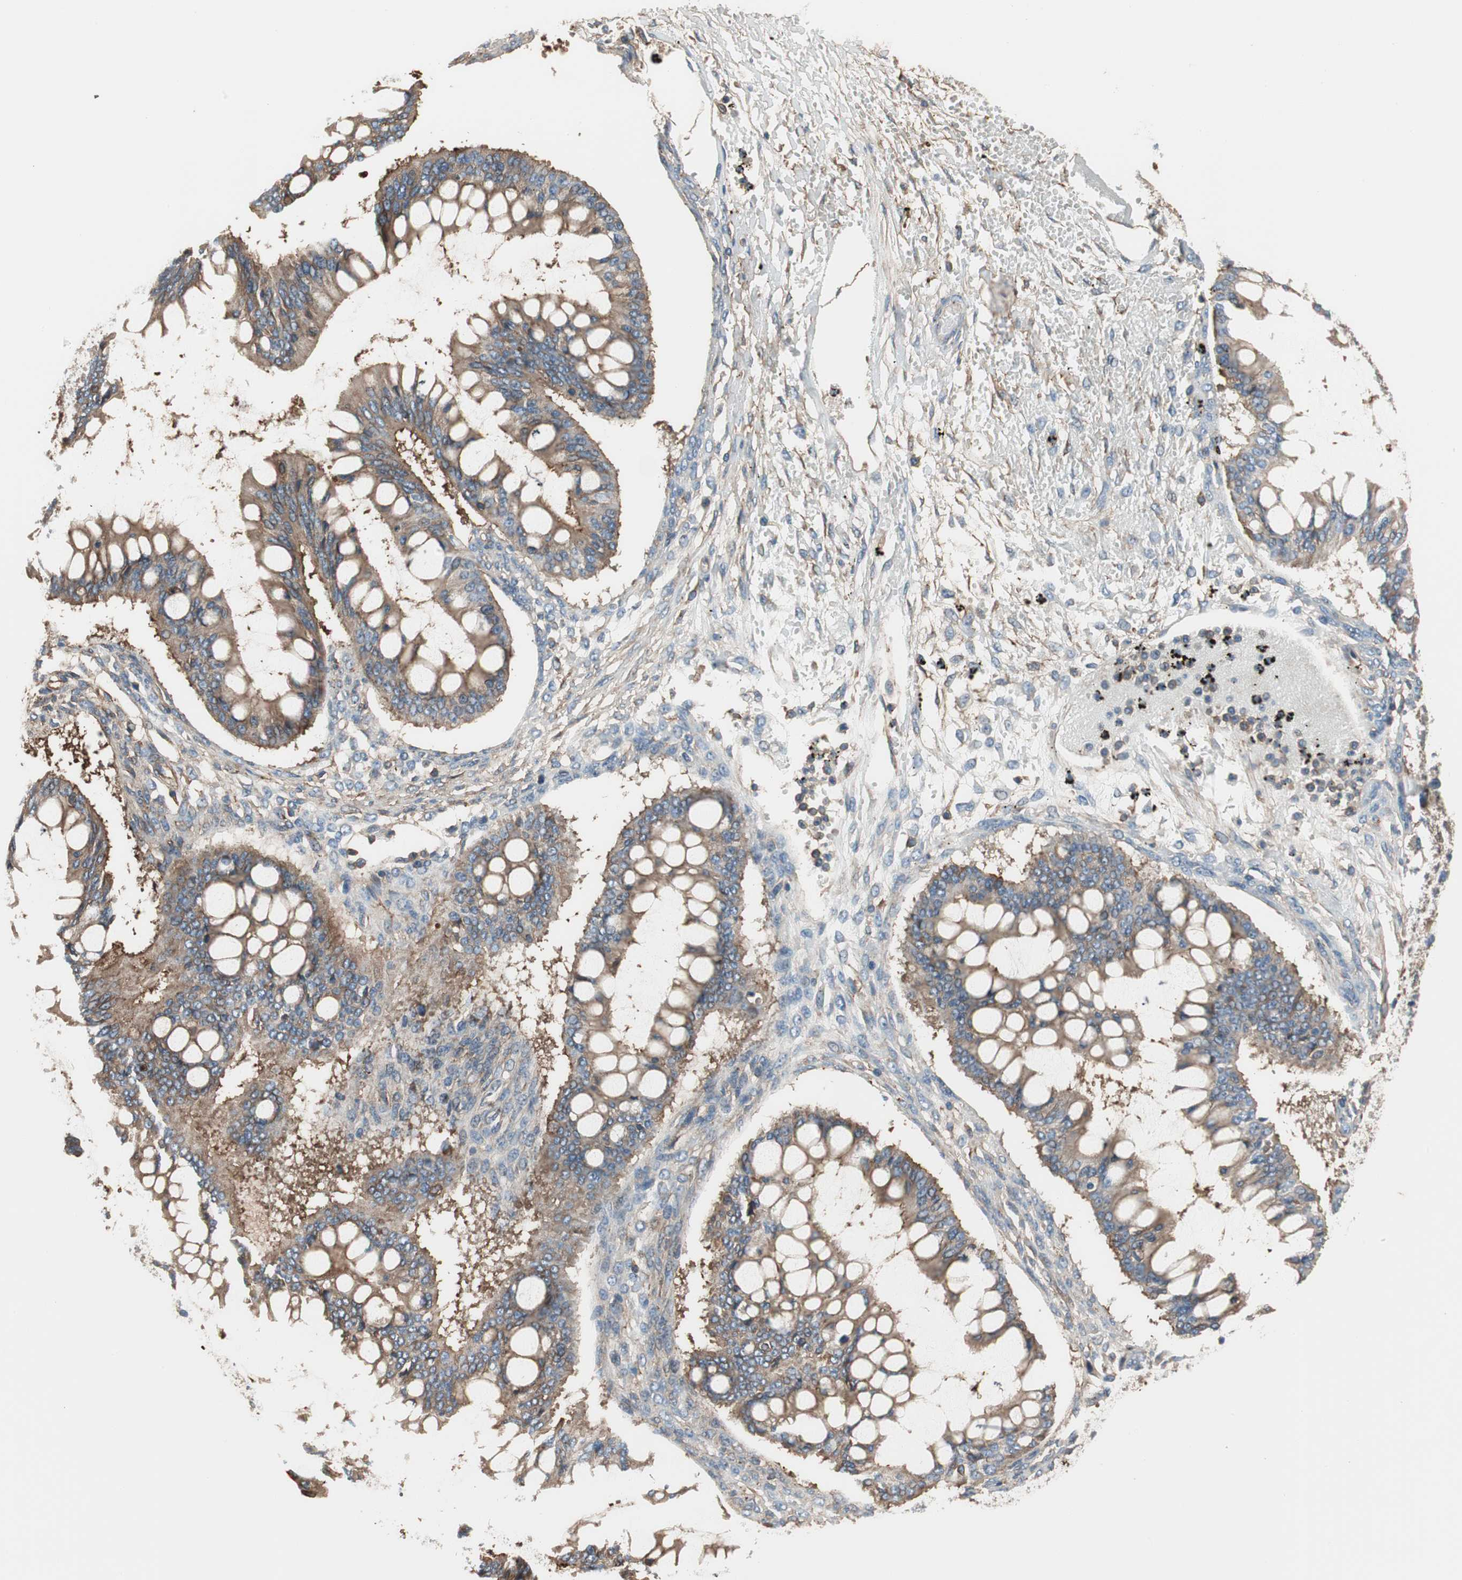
{"staining": {"intensity": "moderate", "quantity": ">75%", "location": "cytoplasmic/membranous"}, "tissue": "ovarian cancer", "cell_type": "Tumor cells", "image_type": "cancer", "snomed": [{"axis": "morphology", "description": "Cystadenocarcinoma, mucinous, NOS"}, {"axis": "topography", "description": "Ovary"}], "caption": "This image reveals immunohistochemistry (IHC) staining of ovarian mucinous cystadenocarcinoma, with medium moderate cytoplasmic/membranous staining in about >75% of tumor cells.", "gene": "IL1RL1", "patient": {"sex": "female", "age": 73}}